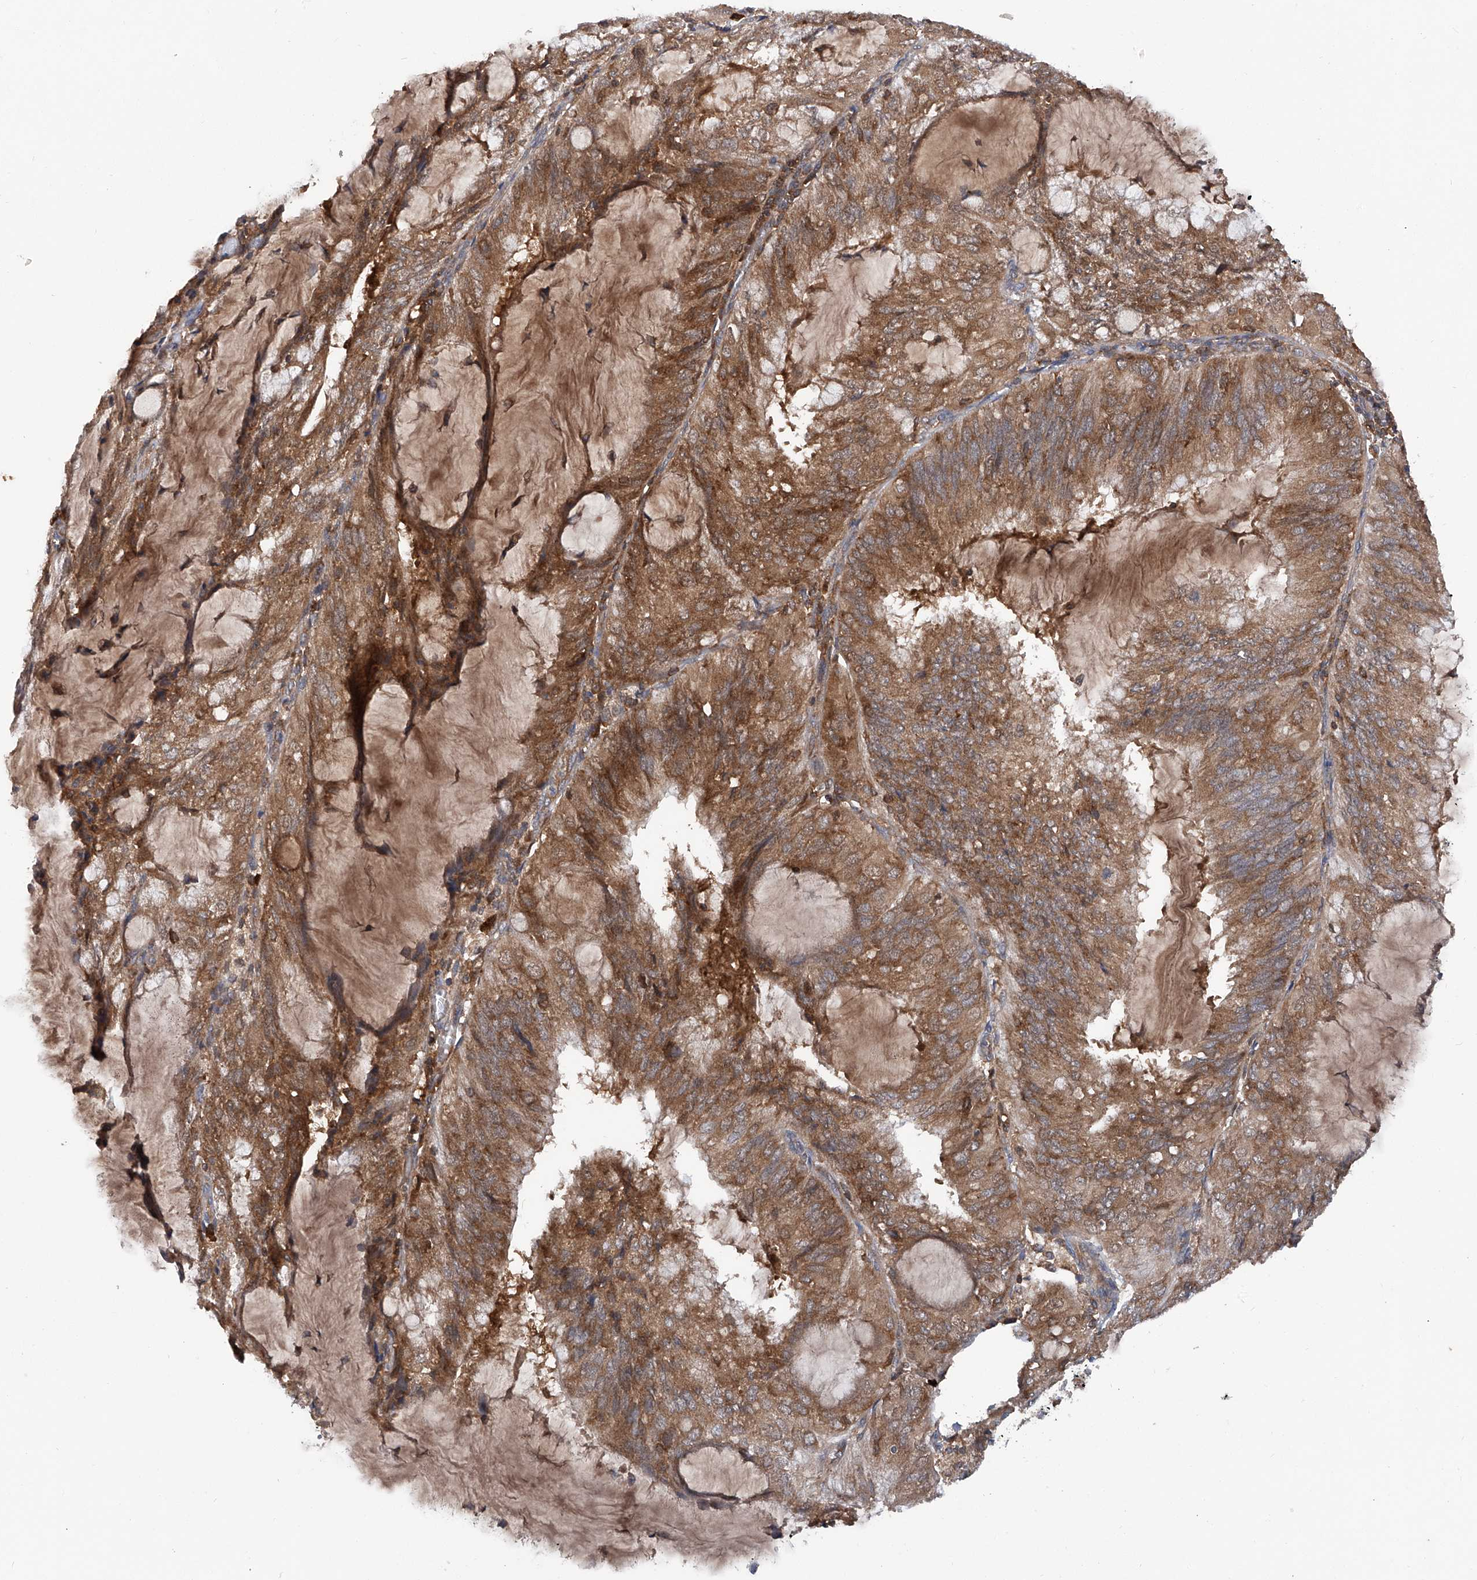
{"staining": {"intensity": "moderate", "quantity": ">75%", "location": "cytoplasmic/membranous"}, "tissue": "endometrial cancer", "cell_type": "Tumor cells", "image_type": "cancer", "snomed": [{"axis": "morphology", "description": "Adenocarcinoma, NOS"}, {"axis": "topography", "description": "Endometrium"}], "caption": "Immunohistochemistry of adenocarcinoma (endometrial) displays medium levels of moderate cytoplasmic/membranous positivity in approximately >75% of tumor cells.", "gene": "ASCC3", "patient": {"sex": "female", "age": 81}}